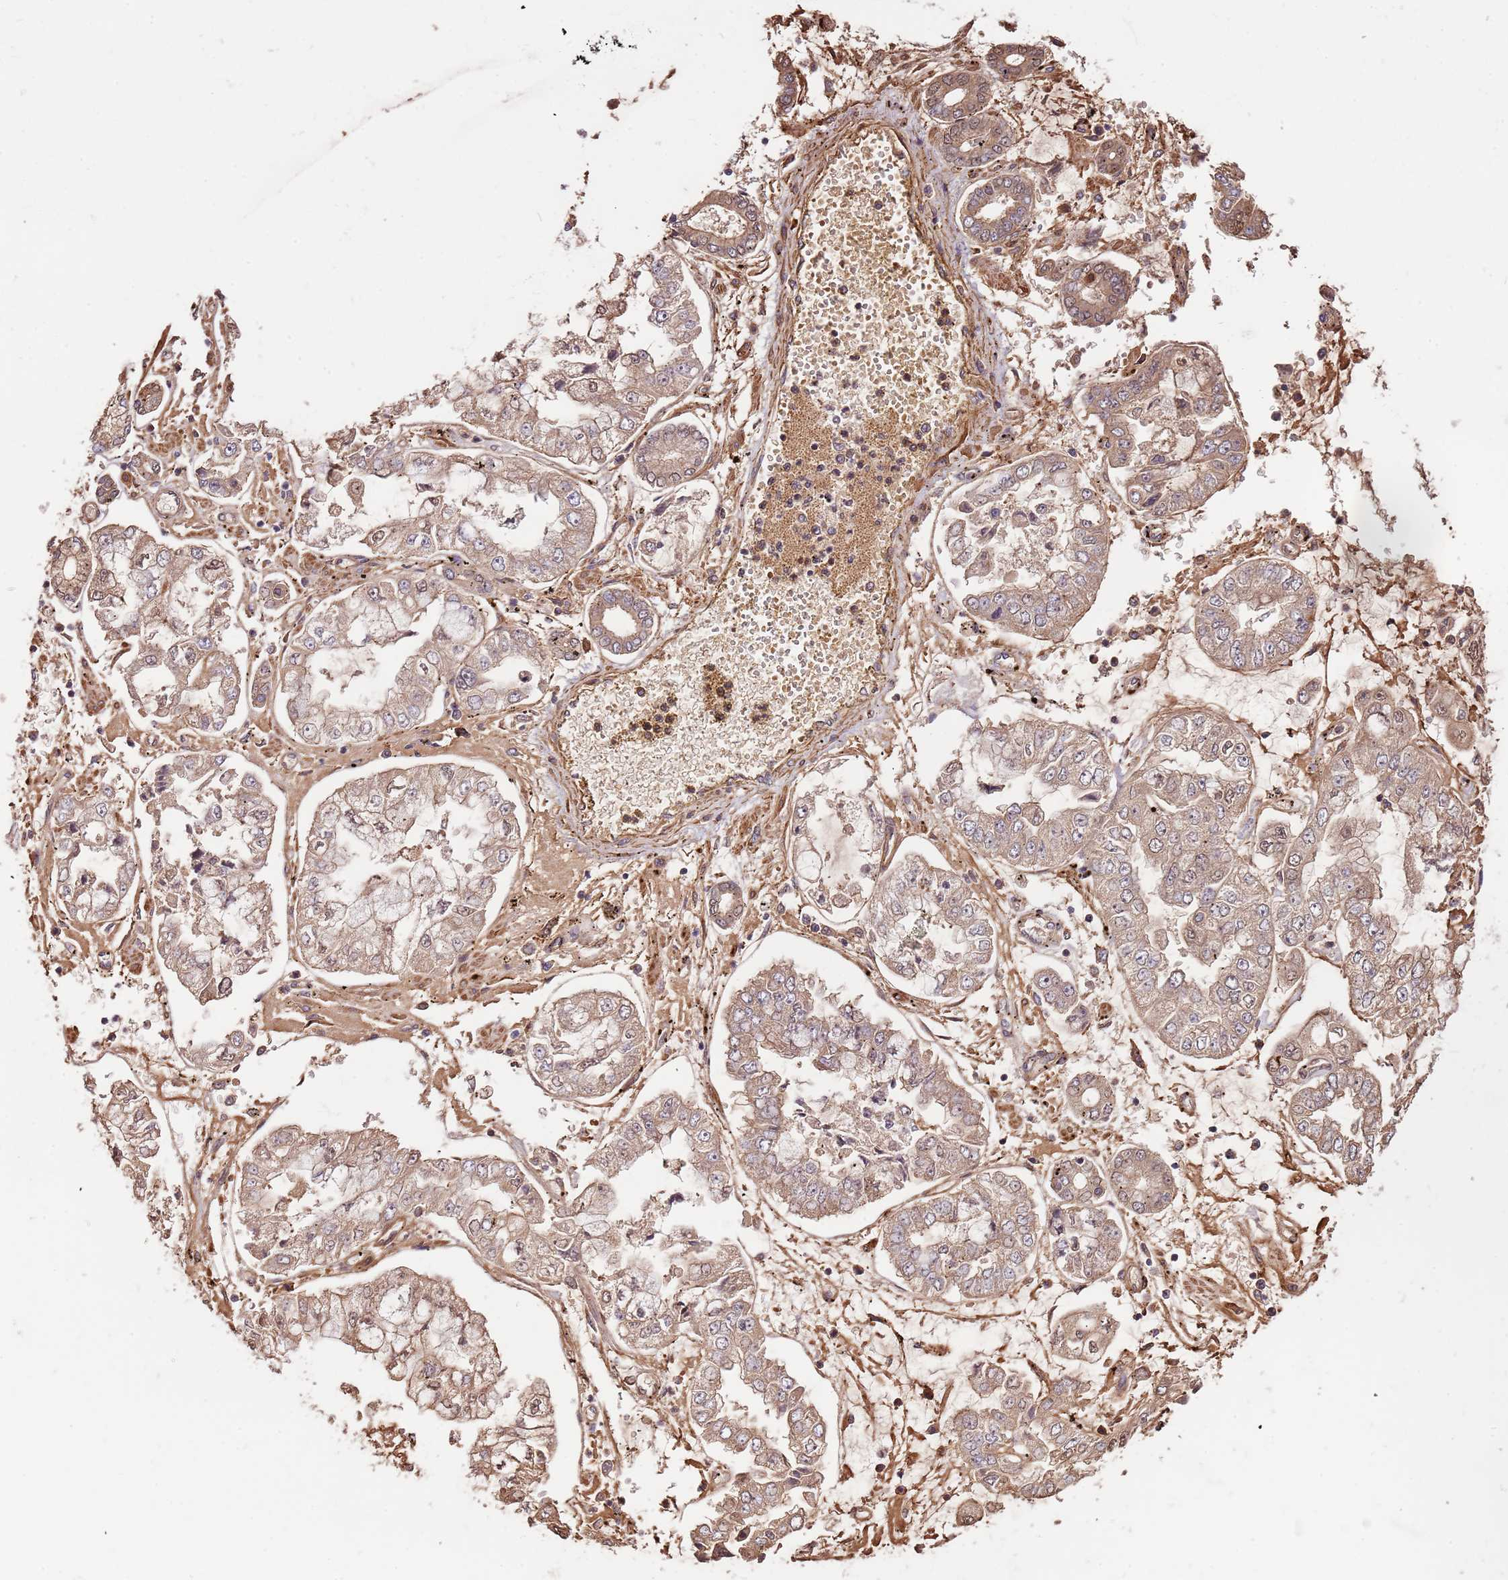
{"staining": {"intensity": "weak", "quantity": ">75%", "location": "cytoplasmic/membranous,nuclear"}, "tissue": "stomach cancer", "cell_type": "Tumor cells", "image_type": "cancer", "snomed": [{"axis": "morphology", "description": "Adenocarcinoma, NOS"}, {"axis": "topography", "description": "Stomach"}], "caption": "Adenocarcinoma (stomach) stained for a protein reveals weak cytoplasmic/membranous and nuclear positivity in tumor cells. (DAB = brown stain, brightfield microscopy at high magnification).", "gene": "DENR", "patient": {"sex": "male", "age": 76}}